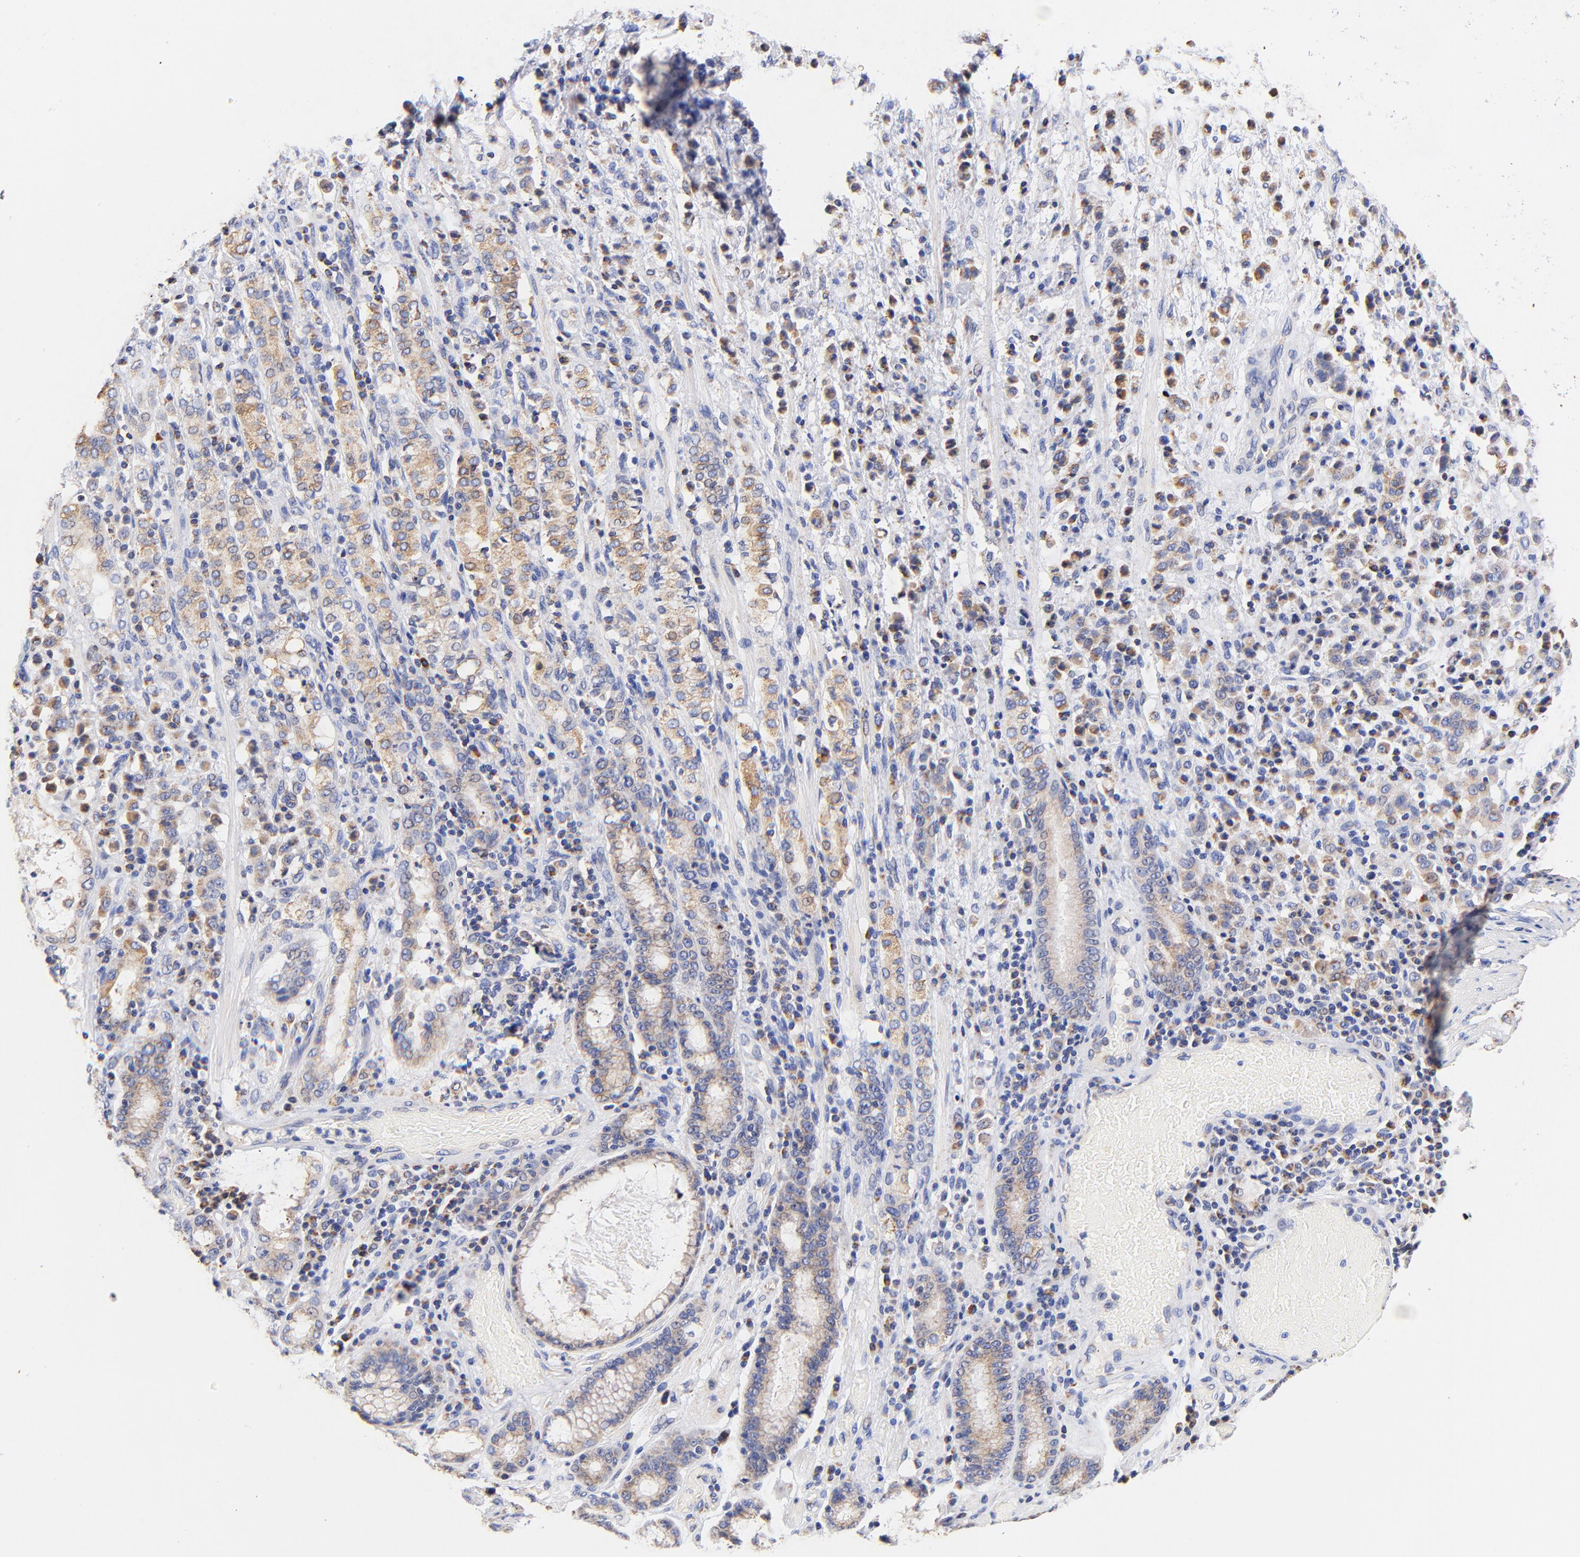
{"staining": {"intensity": "moderate", "quantity": "25%-75%", "location": "cytoplasmic/membranous"}, "tissue": "stomach cancer", "cell_type": "Tumor cells", "image_type": "cancer", "snomed": [{"axis": "morphology", "description": "Adenocarcinoma, NOS"}, {"axis": "topography", "description": "Stomach, lower"}], "caption": "Stomach adenocarcinoma tissue shows moderate cytoplasmic/membranous positivity in about 25%-75% of tumor cells, visualized by immunohistochemistry.", "gene": "ATP5F1D", "patient": {"sex": "male", "age": 88}}